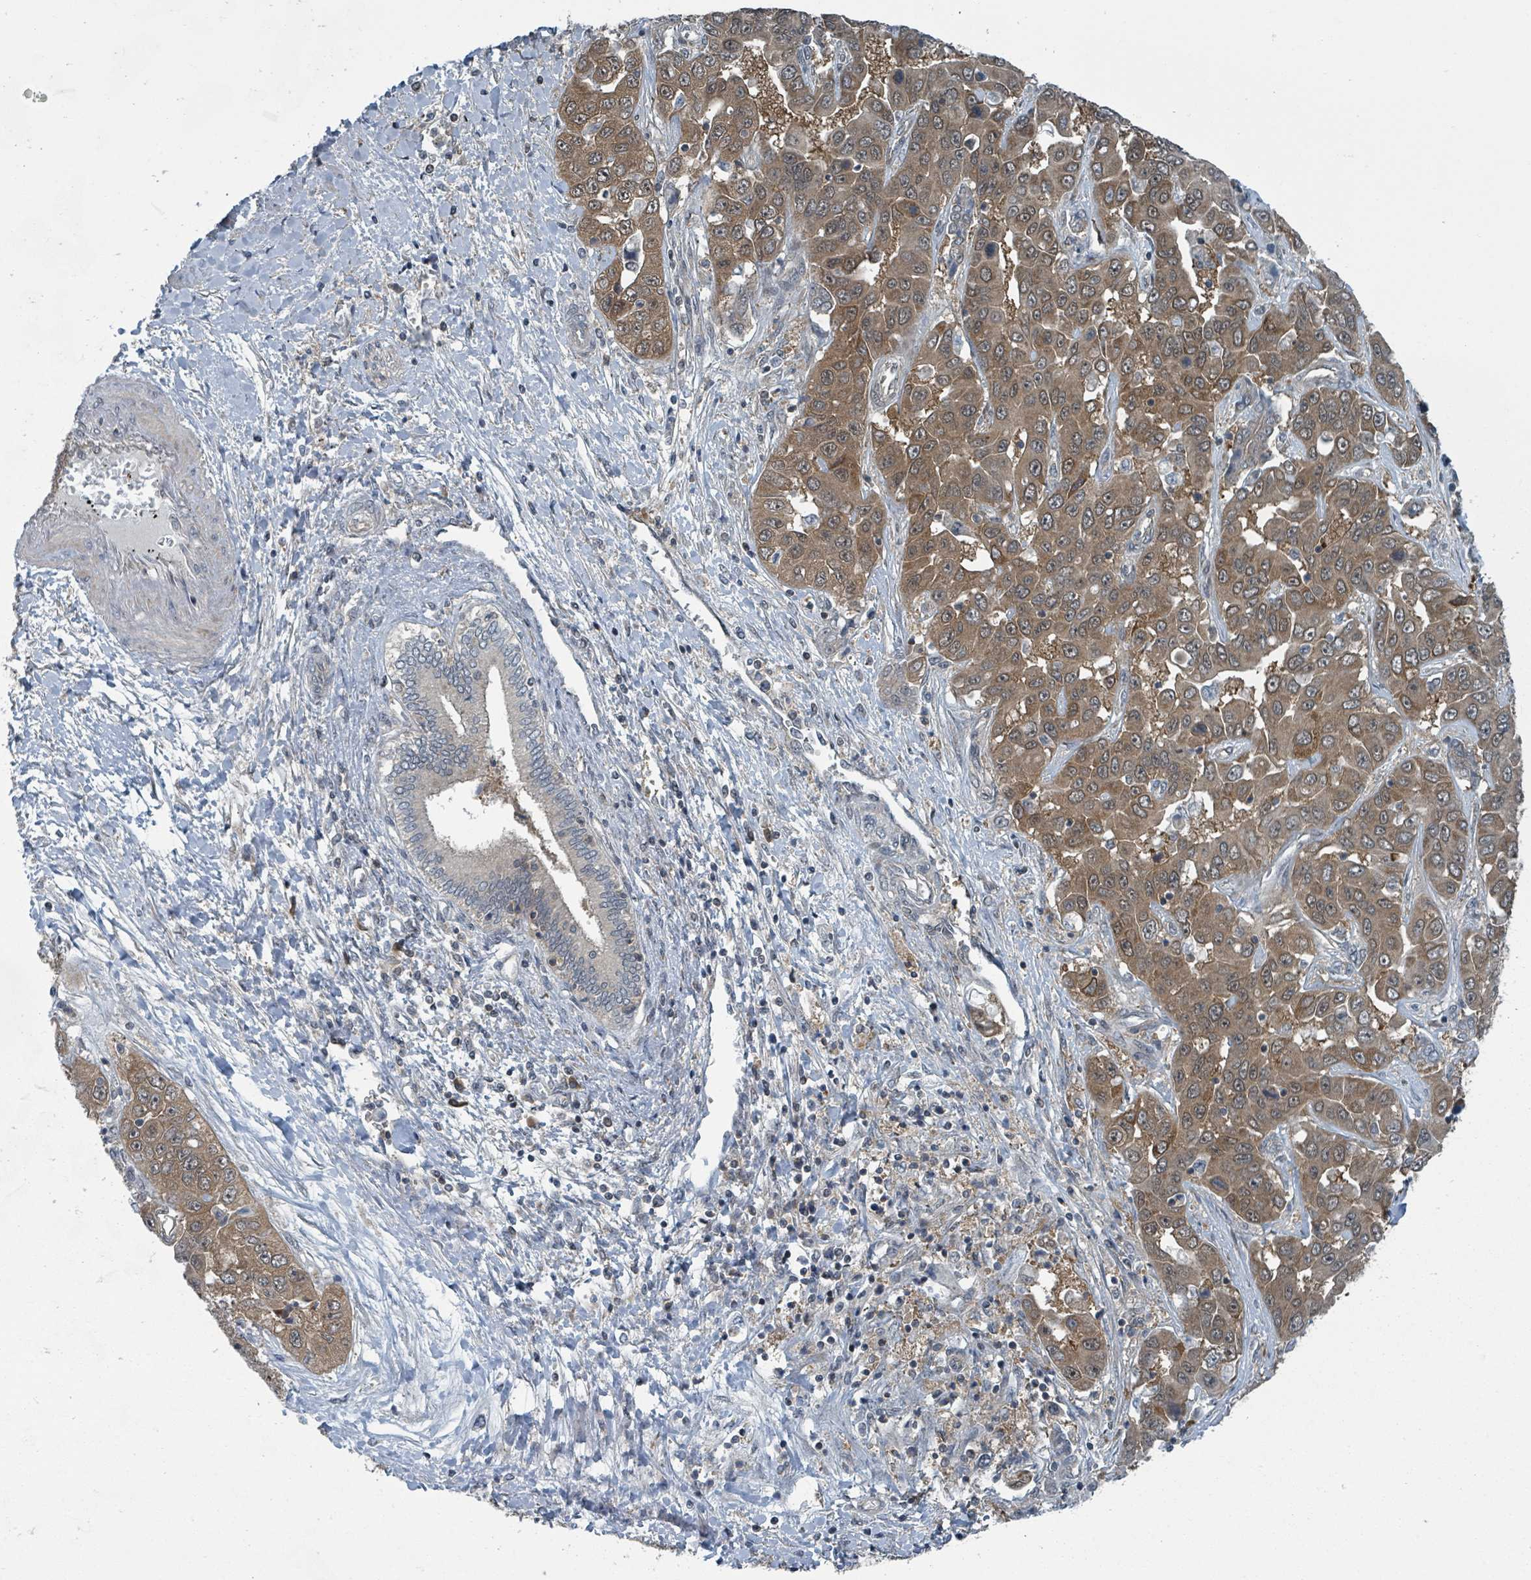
{"staining": {"intensity": "moderate", "quantity": ">75%", "location": "cytoplasmic/membranous,nuclear"}, "tissue": "liver cancer", "cell_type": "Tumor cells", "image_type": "cancer", "snomed": [{"axis": "morphology", "description": "Cholangiocarcinoma"}, {"axis": "topography", "description": "Liver"}], "caption": "A medium amount of moderate cytoplasmic/membranous and nuclear positivity is appreciated in about >75% of tumor cells in liver cancer tissue. The staining is performed using DAB brown chromogen to label protein expression. The nuclei are counter-stained blue using hematoxylin.", "gene": "GOLGA7", "patient": {"sex": "female", "age": 52}}